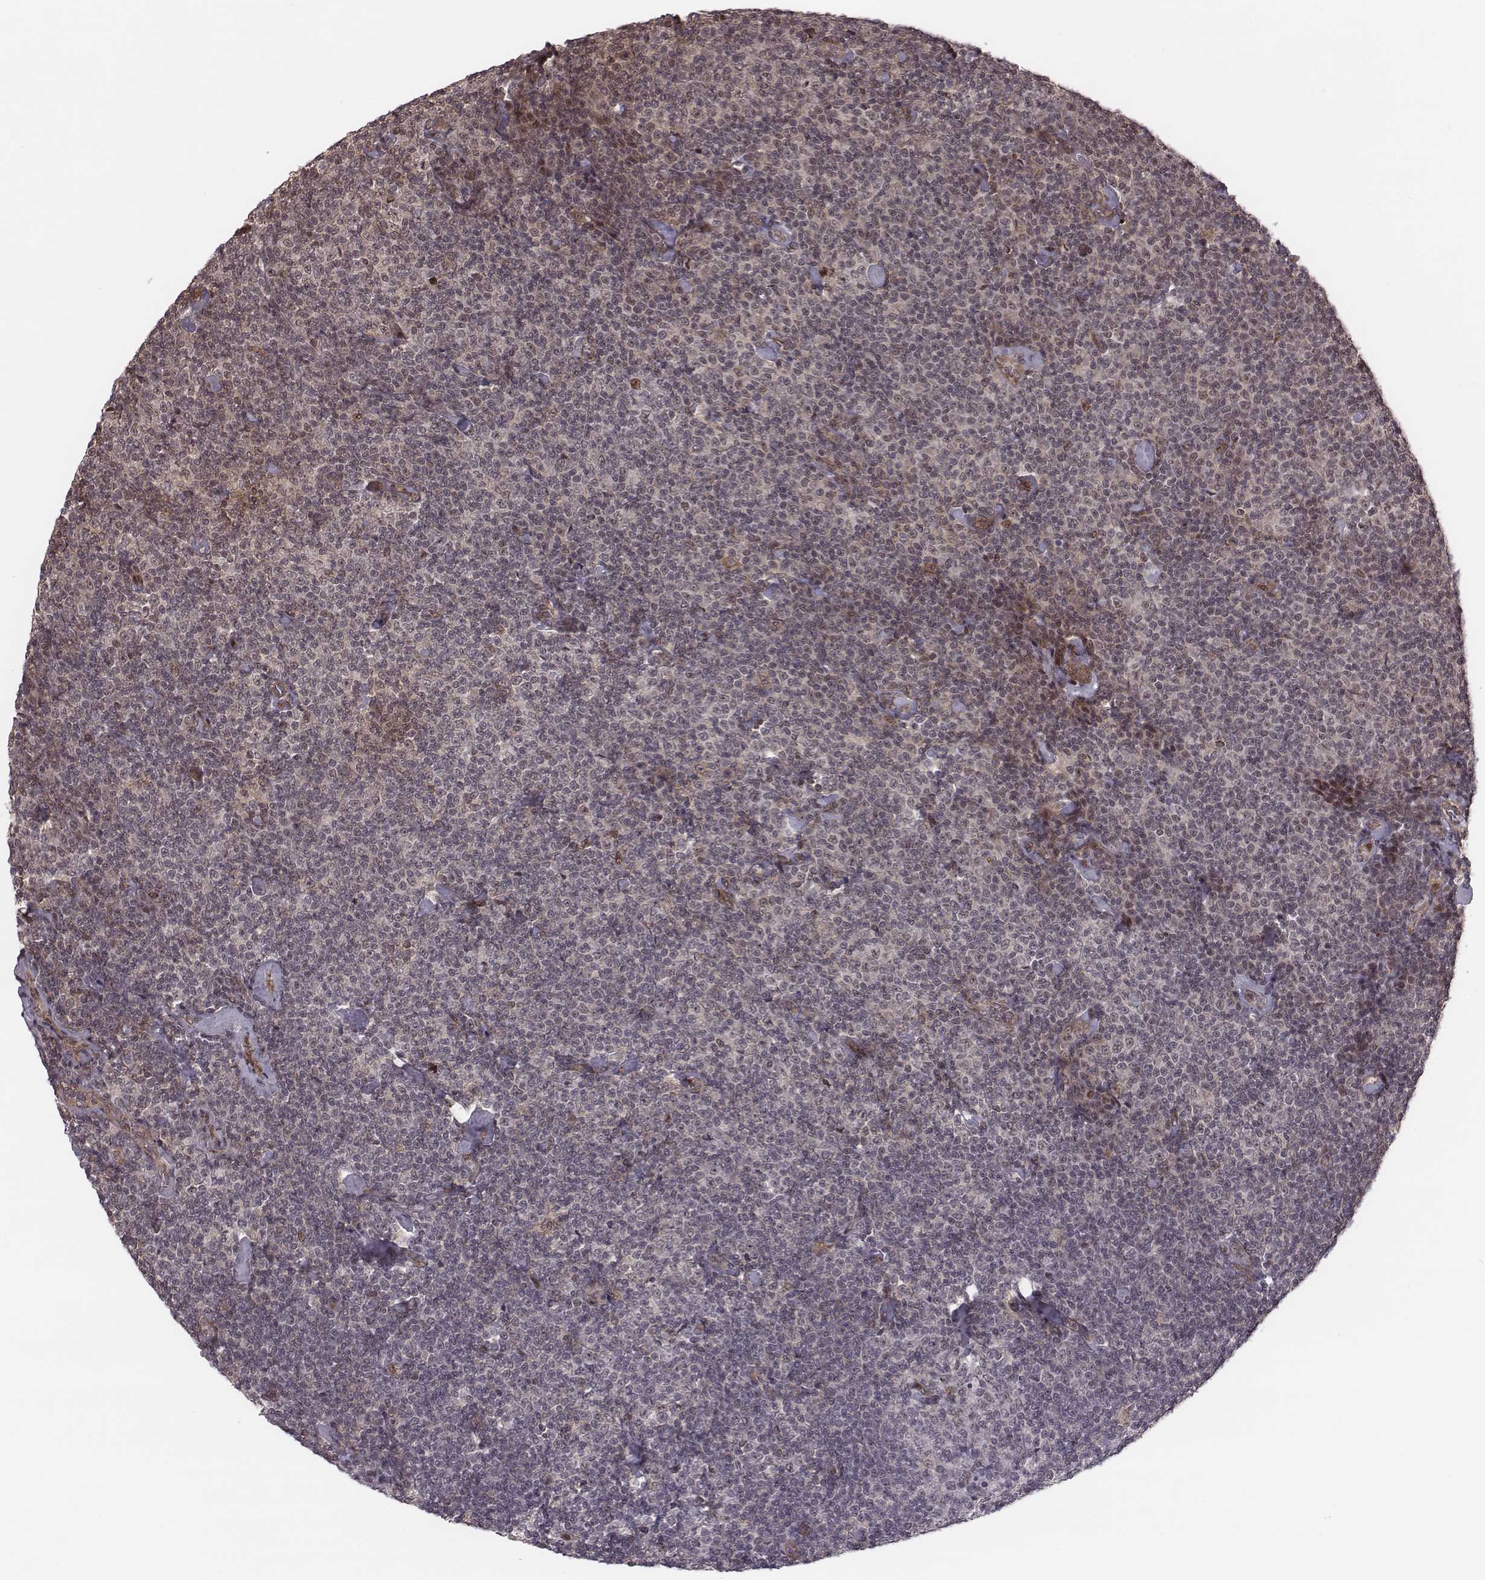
{"staining": {"intensity": "negative", "quantity": "none", "location": "none"}, "tissue": "lymphoma", "cell_type": "Tumor cells", "image_type": "cancer", "snomed": [{"axis": "morphology", "description": "Malignant lymphoma, non-Hodgkin's type, Low grade"}, {"axis": "topography", "description": "Lymph node"}], "caption": "High magnification brightfield microscopy of malignant lymphoma, non-Hodgkin's type (low-grade) stained with DAB (brown) and counterstained with hematoxylin (blue): tumor cells show no significant expression. The staining was performed using DAB (3,3'-diaminobenzidine) to visualize the protein expression in brown, while the nuclei were stained in blue with hematoxylin (Magnification: 20x).", "gene": "RPL3", "patient": {"sex": "male", "age": 81}}